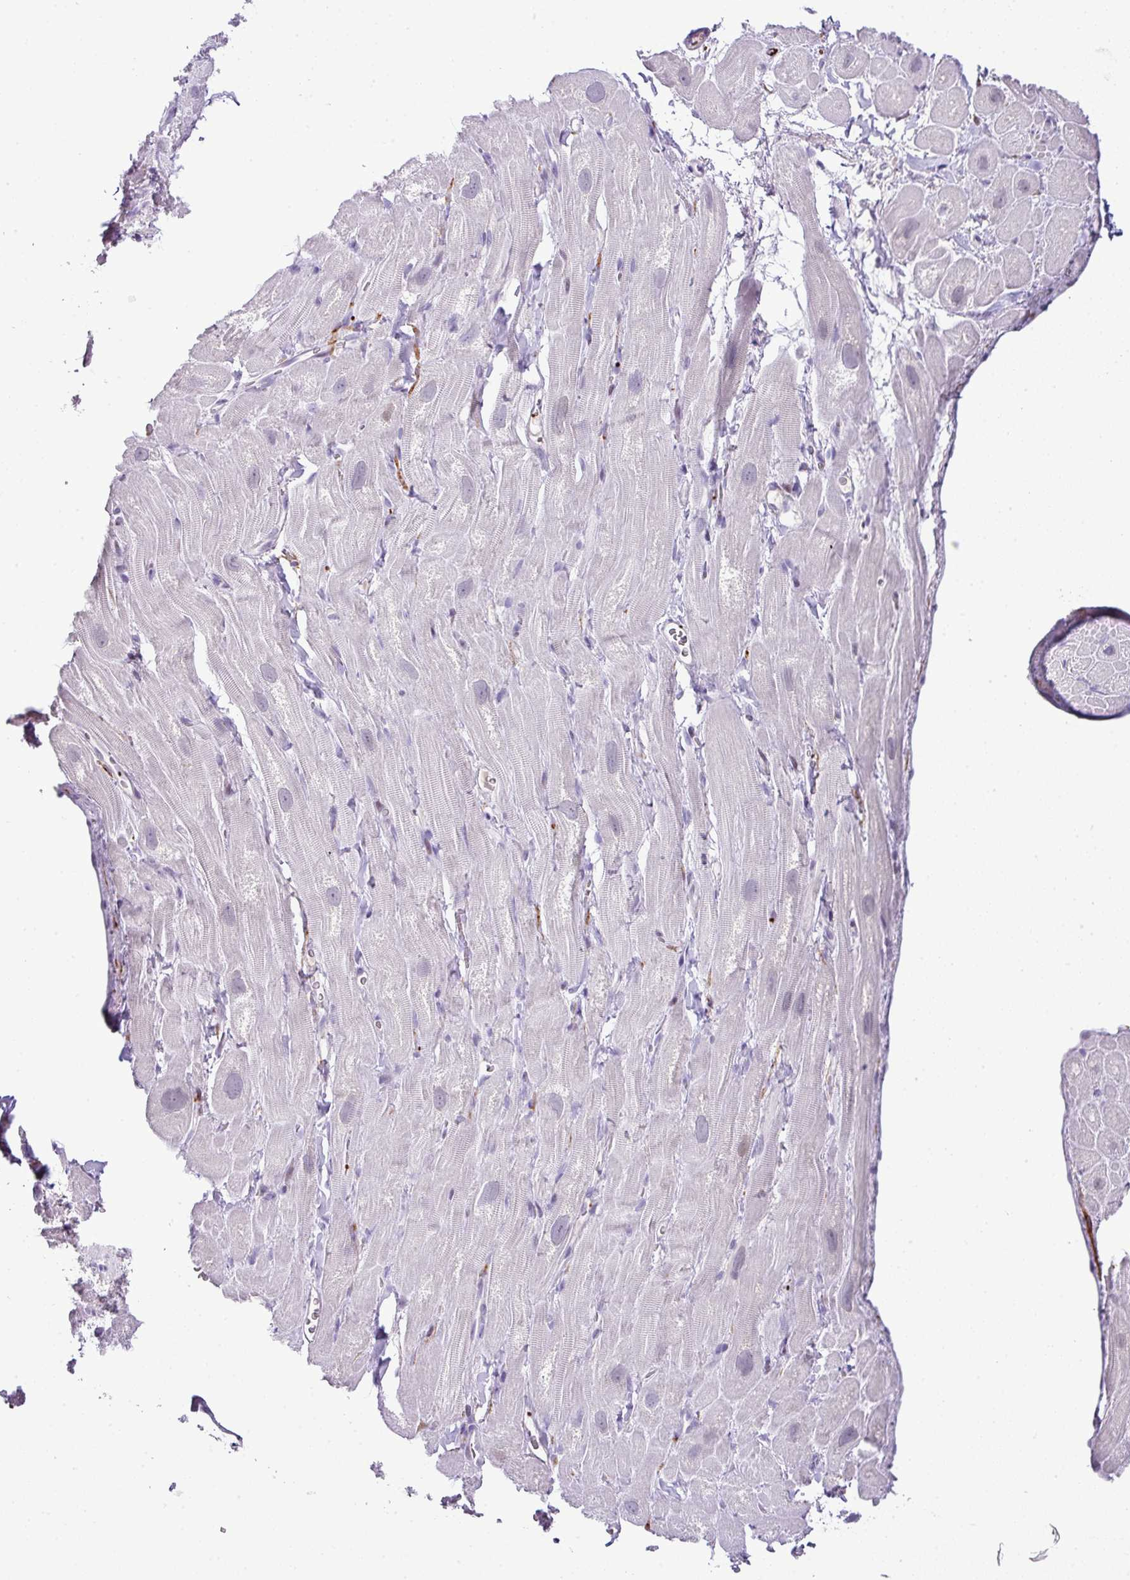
{"staining": {"intensity": "negative", "quantity": "none", "location": "none"}, "tissue": "heart muscle", "cell_type": "Cardiomyocytes", "image_type": "normal", "snomed": [{"axis": "morphology", "description": "Normal tissue, NOS"}, {"axis": "topography", "description": "Heart"}], "caption": "A high-resolution micrograph shows IHC staining of normal heart muscle, which displays no significant expression in cardiomyocytes.", "gene": "CMTM5", "patient": {"sex": "male", "age": 49}}